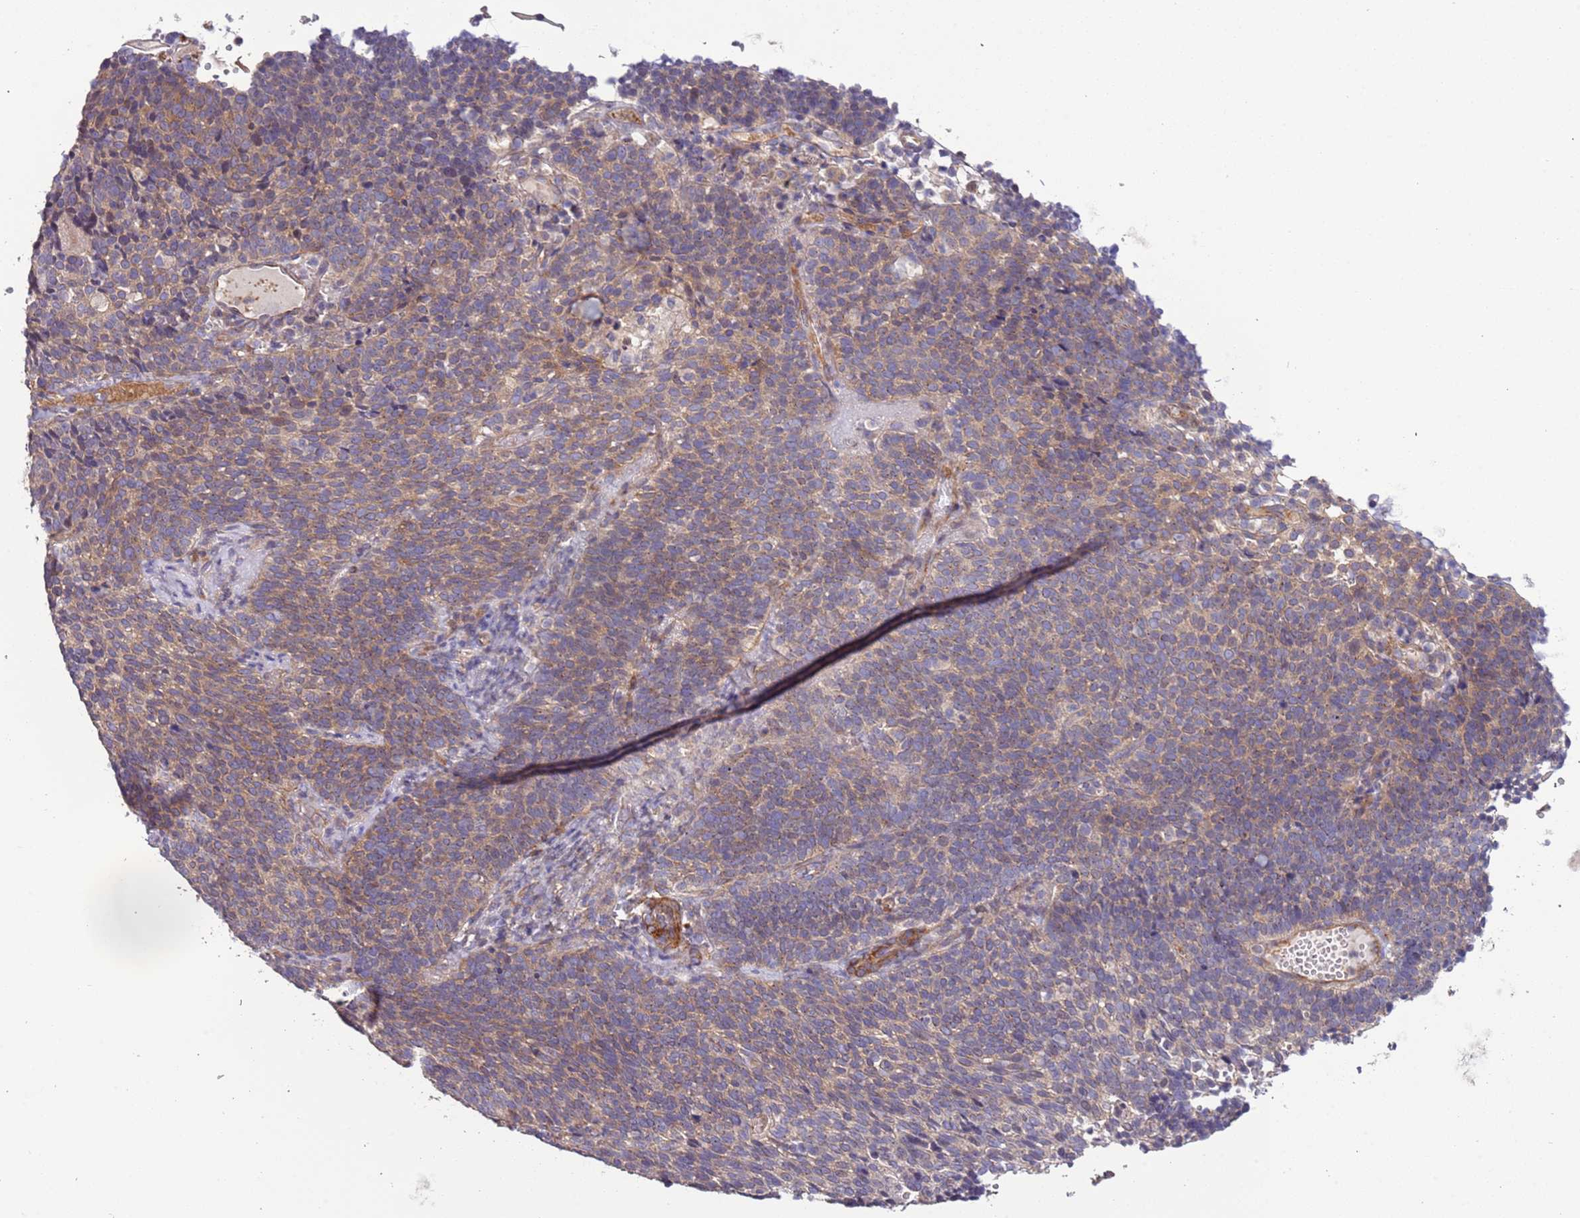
{"staining": {"intensity": "weak", "quantity": ">75%", "location": "cytoplasmic/membranous"}, "tissue": "cervical cancer", "cell_type": "Tumor cells", "image_type": "cancer", "snomed": [{"axis": "morphology", "description": "Normal tissue, NOS"}, {"axis": "morphology", "description": "Squamous cell carcinoma, NOS"}, {"axis": "topography", "description": "Cervix"}], "caption": "Weak cytoplasmic/membranous staining is seen in approximately >75% of tumor cells in cervical cancer (squamous cell carcinoma). (DAB (3,3'-diaminobenzidine) IHC with brightfield microscopy, high magnification).", "gene": "LAMB4", "patient": {"sex": "female", "age": 39}}